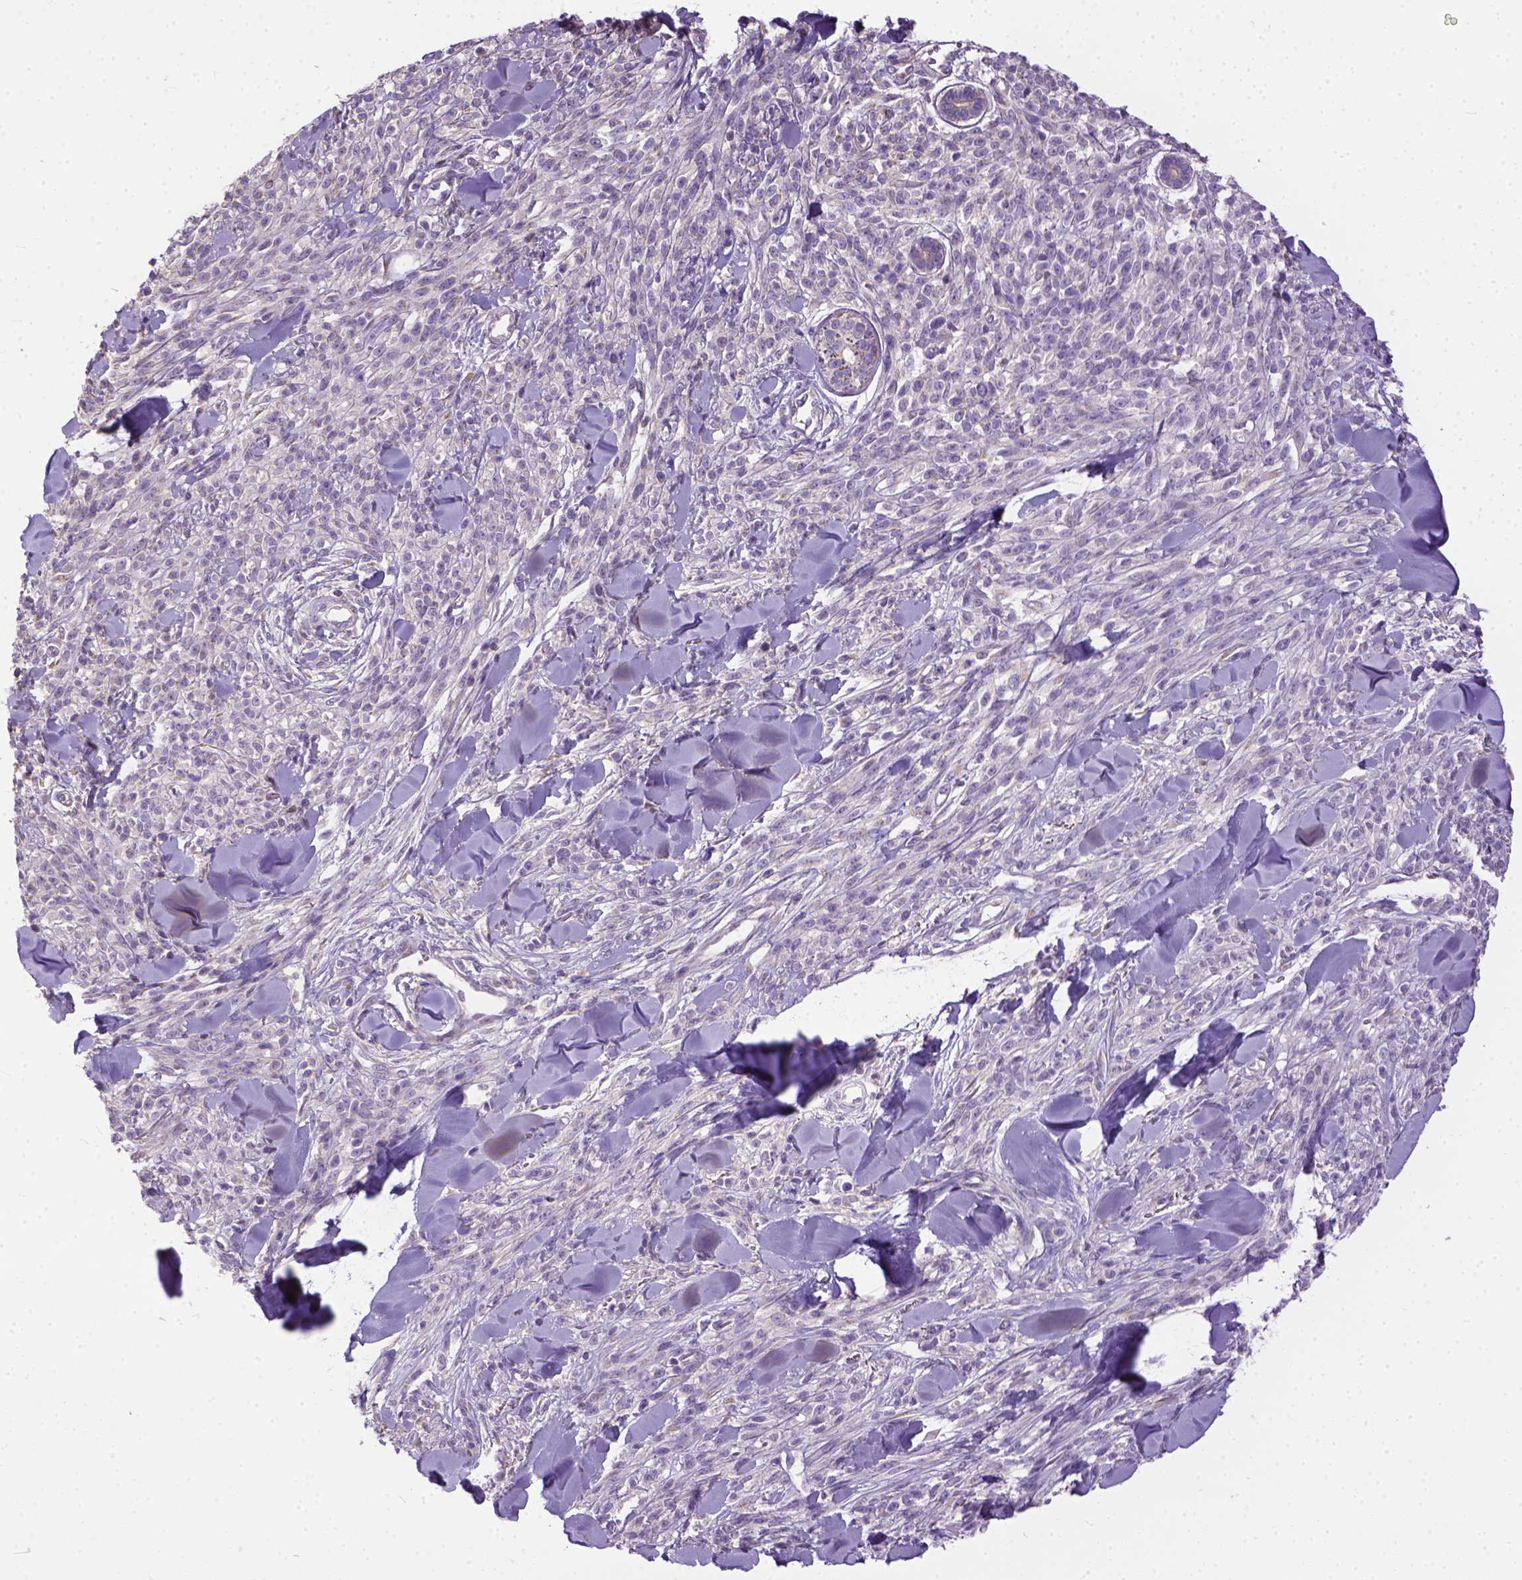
{"staining": {"intensity": "negative", "quantity": "none", "location": "none"}, "tissue": "melanoma", "cell_type": "Tumor cells", "image_type": "cancer", "snomed": [{"axis": "morphology", "description": "Malignant melanoma, NOS"}, {"axis": "topography", "description": "Skin"}, {"axis": "topography", "description": "Skin of trunk"}], "caption": "Immunohistochemistry of human malignant melanoma displays no positivity in tumor cells. (DAB immunohistochemistry (IHC), high magnification).", "gene": "BANF2", "patient": {"sex": "male", "age": 74}}